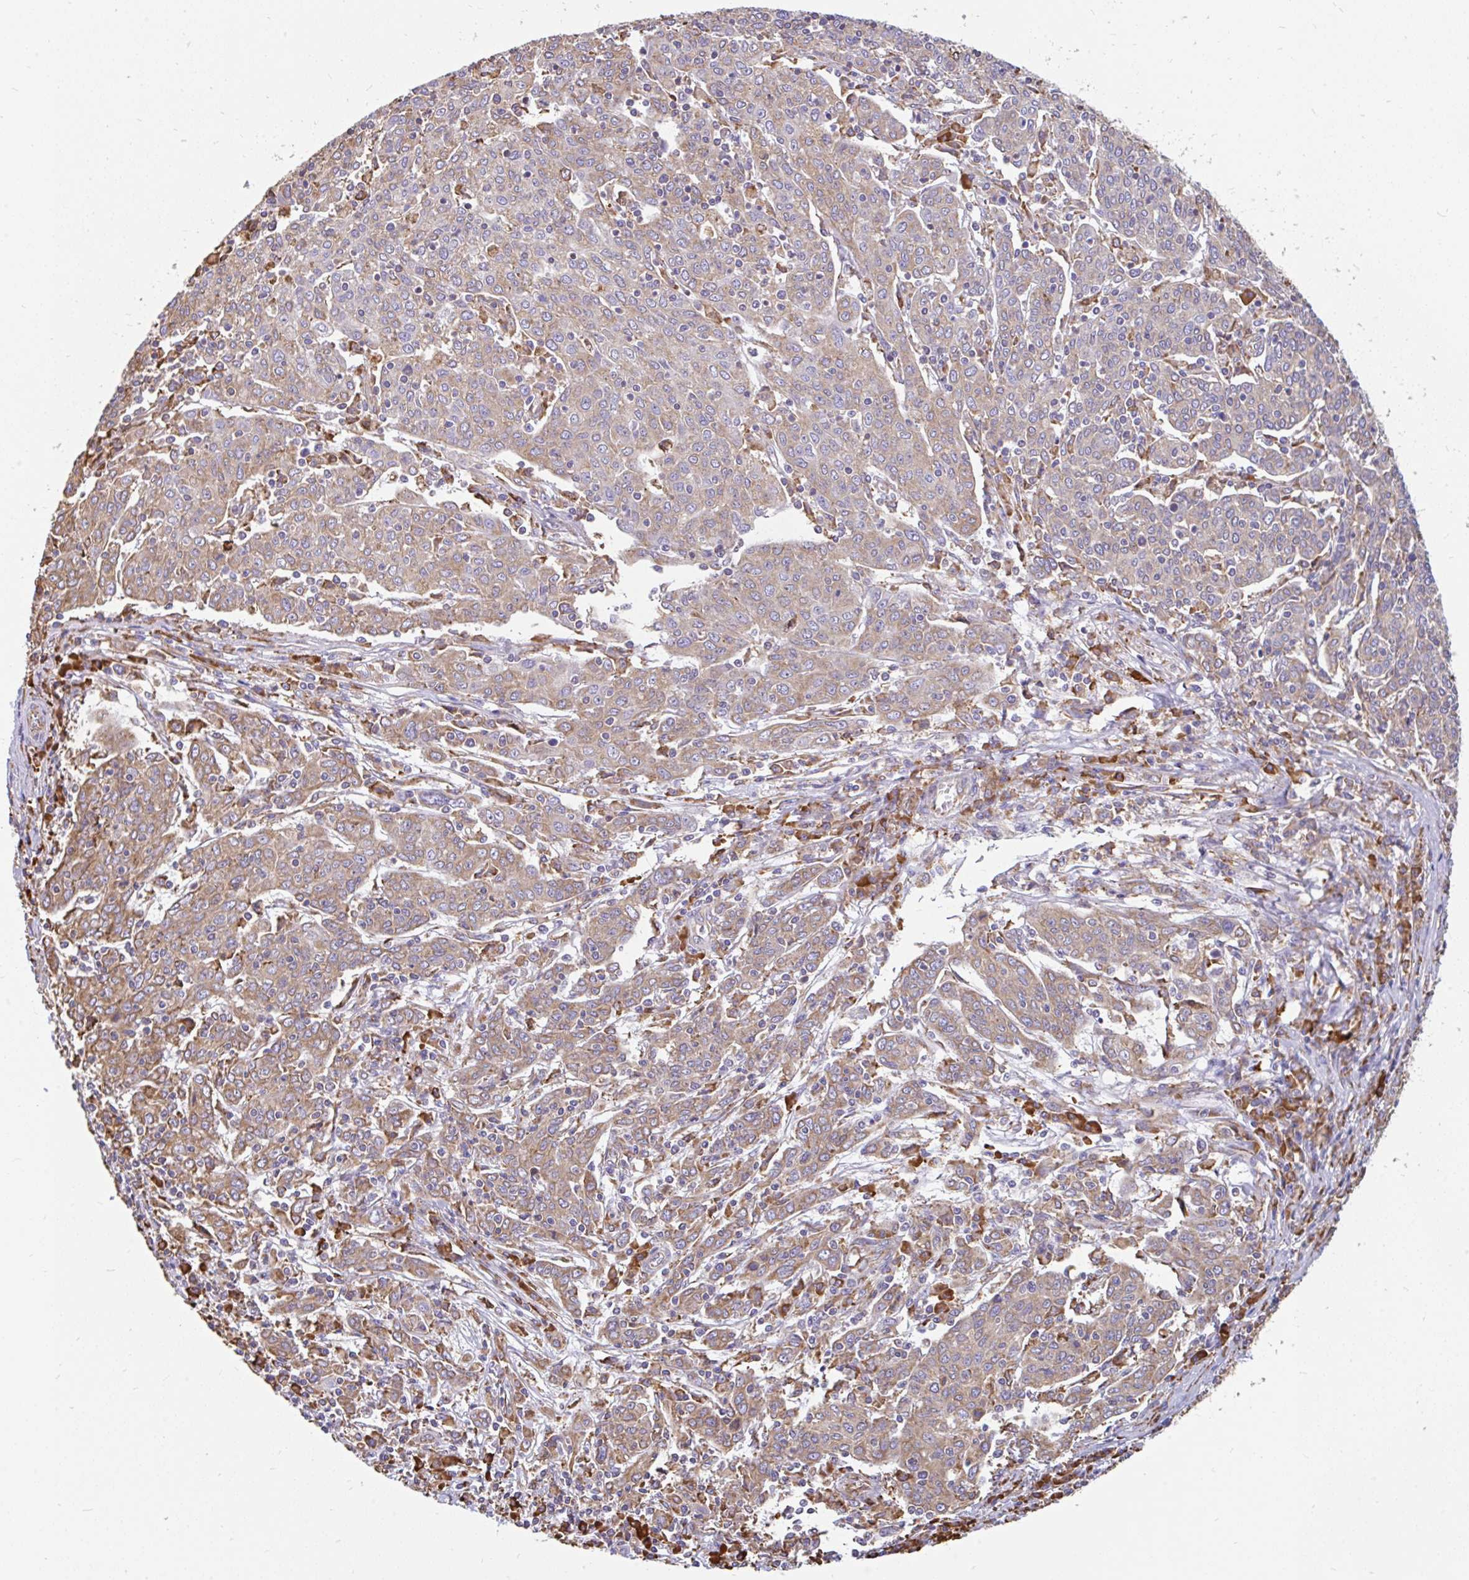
{"staining": {"intensity": "weak", "quantity": ">75%", "location": "cytoplasmic/membranous"}, "tissue": "cervical cancer", "cell_type": "Tumor cells", "image_type": "cancer", "snomed": [{"axis": "morphology", "description": "Squamous cell carcinoma, NOS"}, {"axis": "topography", "description": "Cervix"}], "caption": "Human cervical squamous cell carcinoma stained for a protein (brown) exhibits weak cytoplasmic/membranous positive staining in approximately >75% of tumor cells.", "gene": "EML5", "patient": {"sex": "female", "age": 67}}